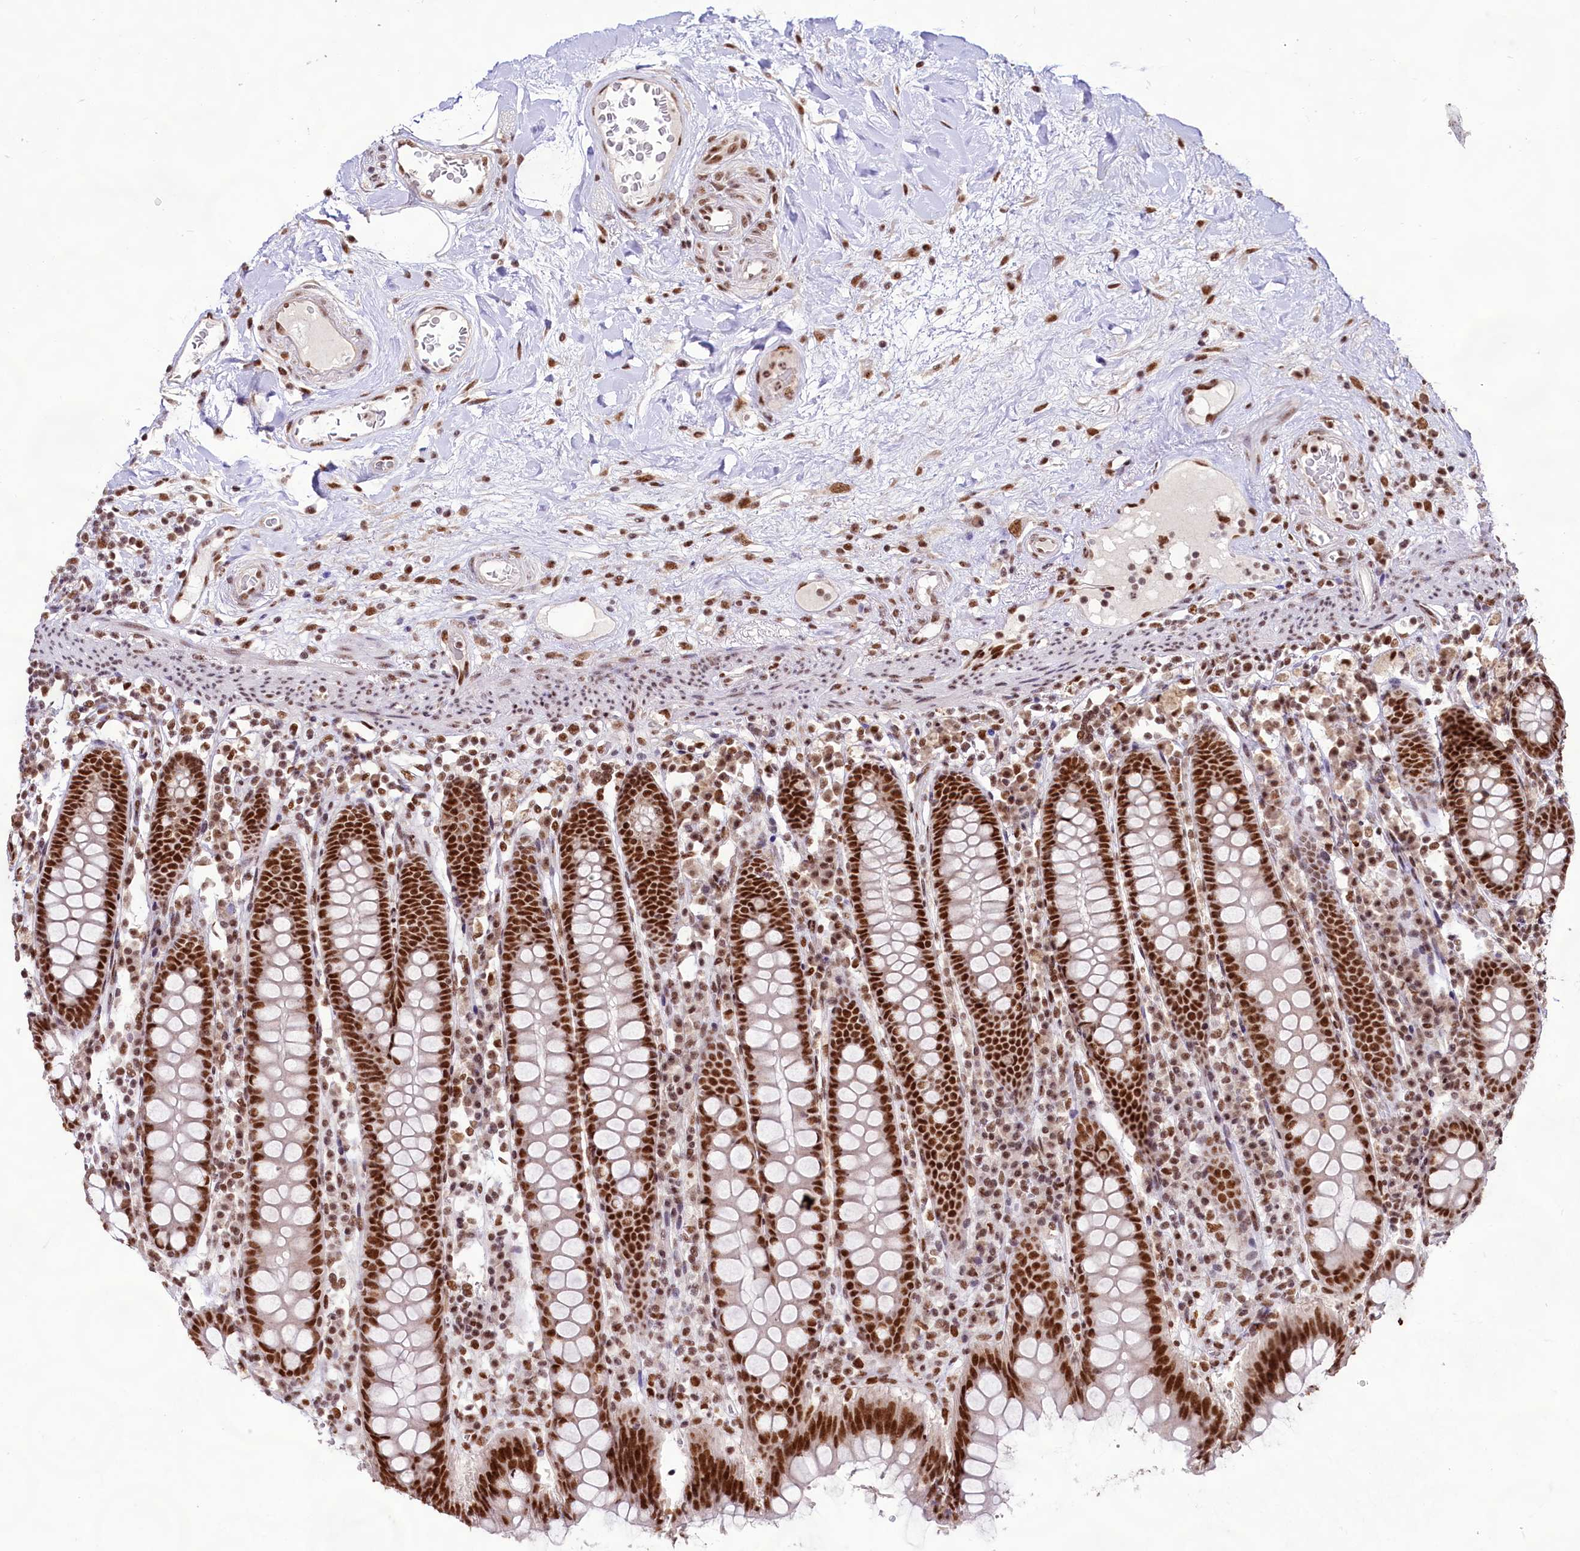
{"staining": {"intensity": "moderate", "quantity": ">75%", "location": "nuclear"}, "tissue": "colon", "cell_type": "Endothelial cells", "image_type": "normal", "snomed": [{"axis": "morphology", "description": "Normal tissue, NOS"}, {"axis": "topography", "description": "Colon"}], "caption": "Immunohistochemistry (IHC) histopathology image of normal colon: colon stained using immunohistochemistry demonstrates medium levels of moderate protein expression localized specifically in the nuclear of endothelial cells, appearing as a nuclear brown color.", "gene": "HIRA", "patient": {"sex": "female", "age": 79}}